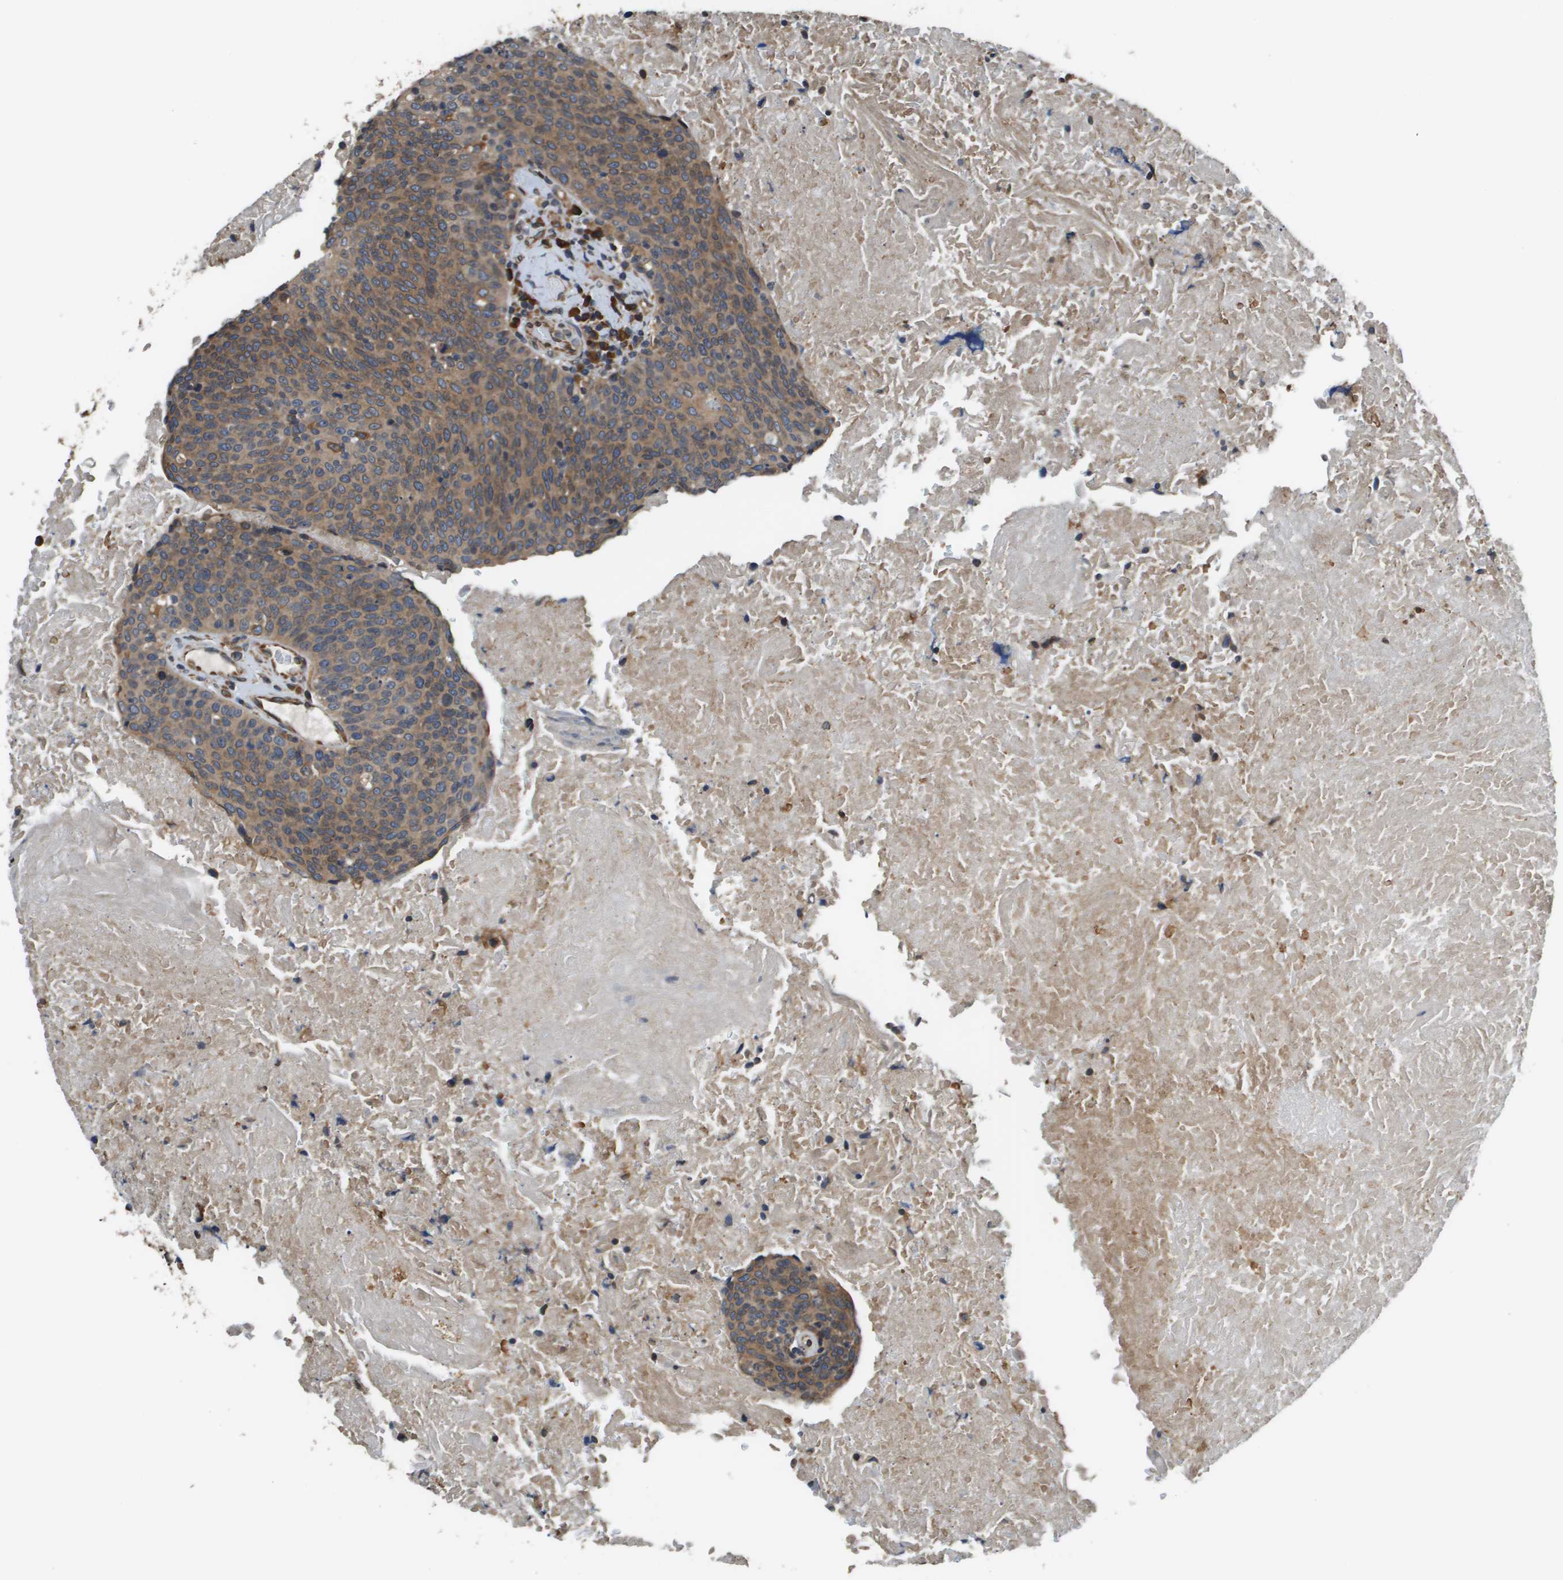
{"staining": {"intensity": "moderate", "quantity": ">75%", "location": "cytoplasmic/membranous"}, "tissue": "head and neck cancer", "cell_type": "Tumor cells", "image_type": "cancer", "snomed": [{"axis": "morphology", "description": "Squamous cell carcinoma, NOS"}, {"axis": "morphology", "description": "Squamous cell carcinoma, metastatic, NOS"}, {"axis": "topography", "description": "Lymph node"}, {"axis": "topography", "description": "Head-Neck"}], "caption": "DAB (3,3'-diaminobenzidine) immunohistochemical staining of head and neck cancer demonstrates moderate cytoplasmic/membranous protein staining in about >75% of tumor cells.", "gene": "SEC62", "patient": {"sex": "male", "age": 62}}